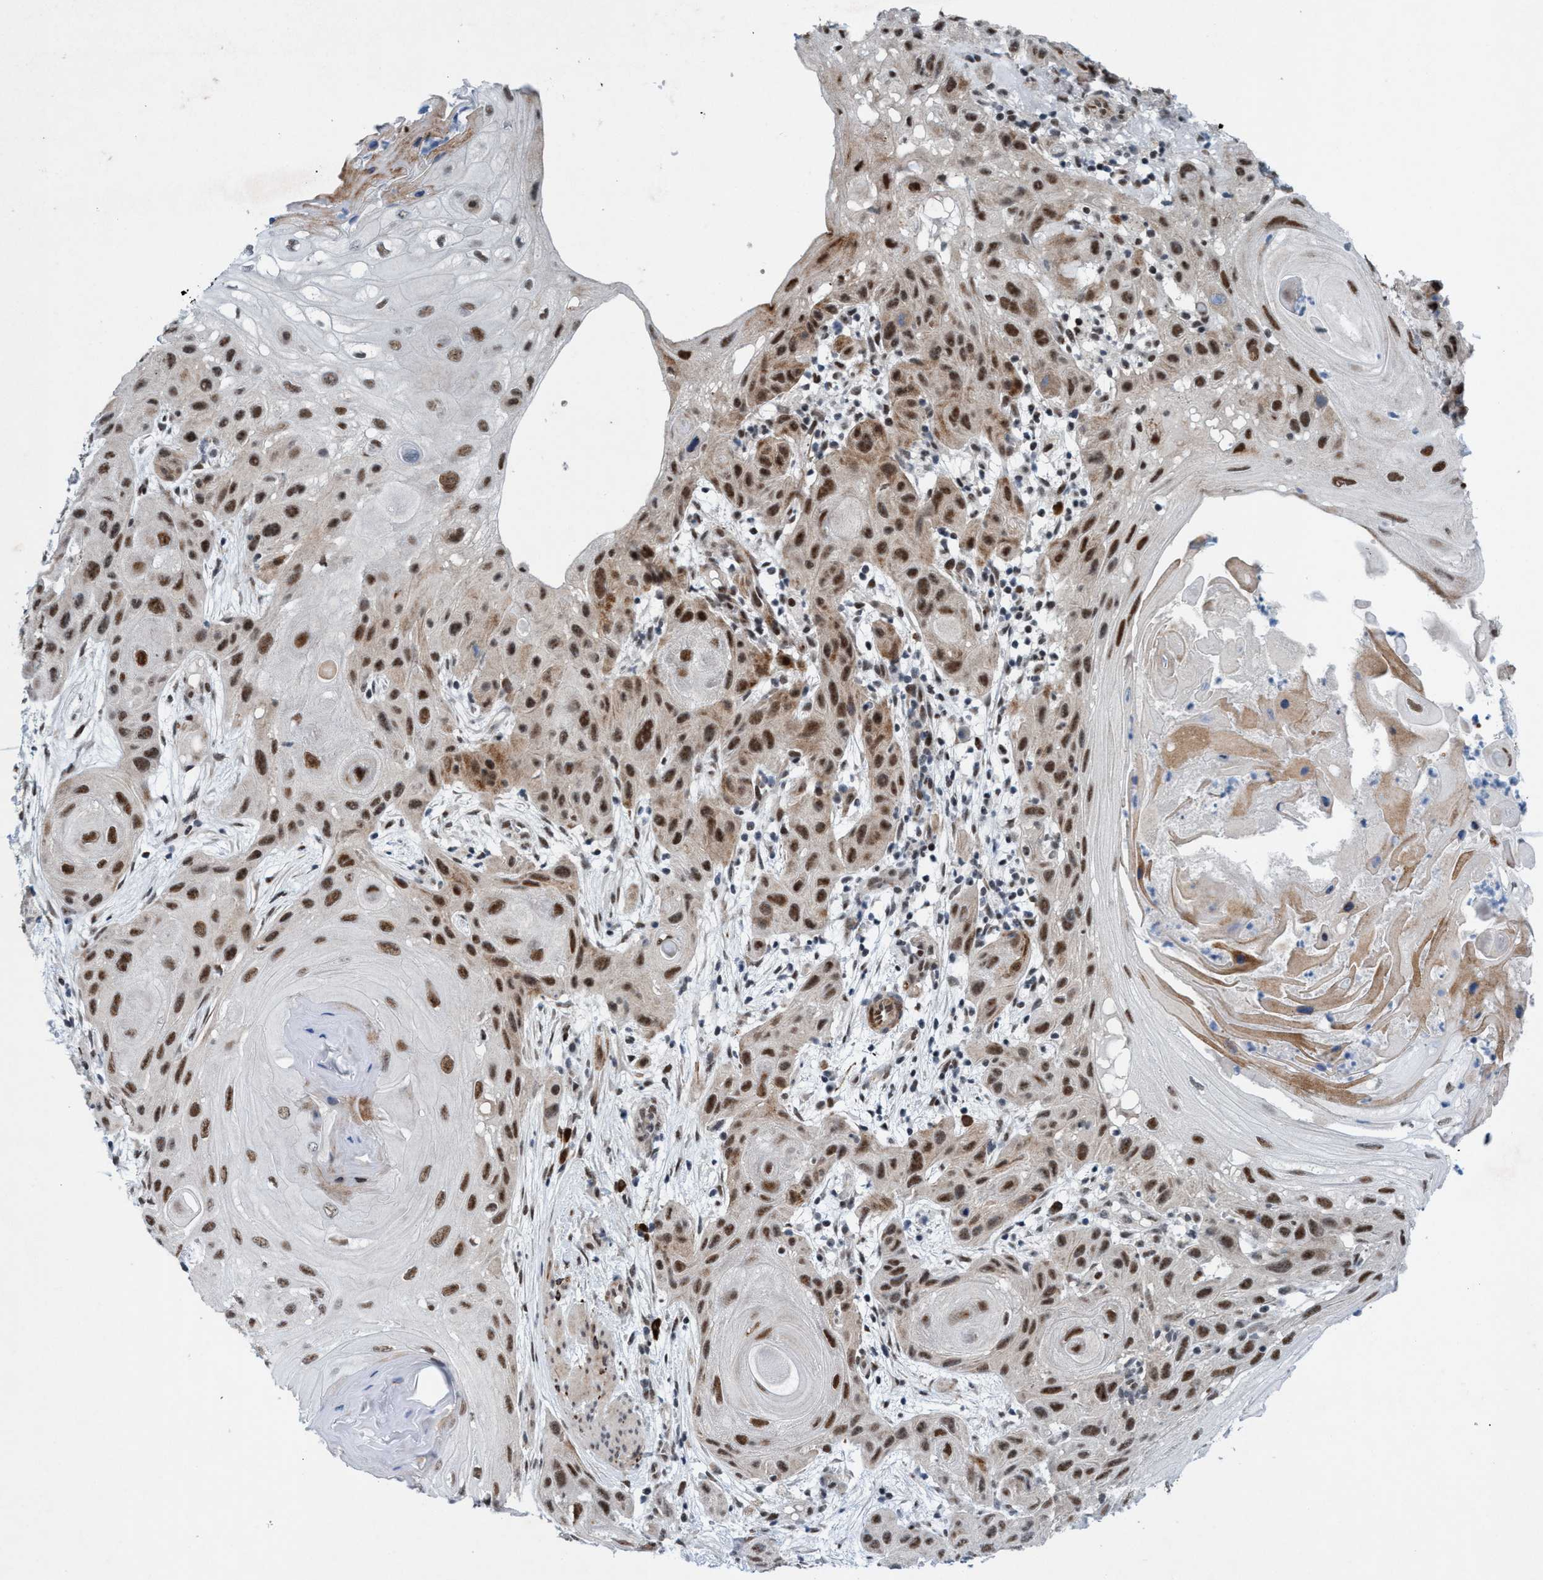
{"staining": {"intensity": "moderate", "quantity": ">75%", "location": "nuclear"}, "tissue": "skin cancer", "cell_type": "Tumor cells", "image_type": "cancer", "snomed": [{"axis": "morphology", "description": "Squamous cell carcinoma, NOS"}, {"axis": "topography", "description": "Skin"}], "caption": "DAB immunohistochemical staining of human skin squamous cell carcinoma exhibits moderate nuclear protein expression in approximately >75% of tumor cells.", "gene": "CWC27", "patient": {"sex": "female", "age": 96}}